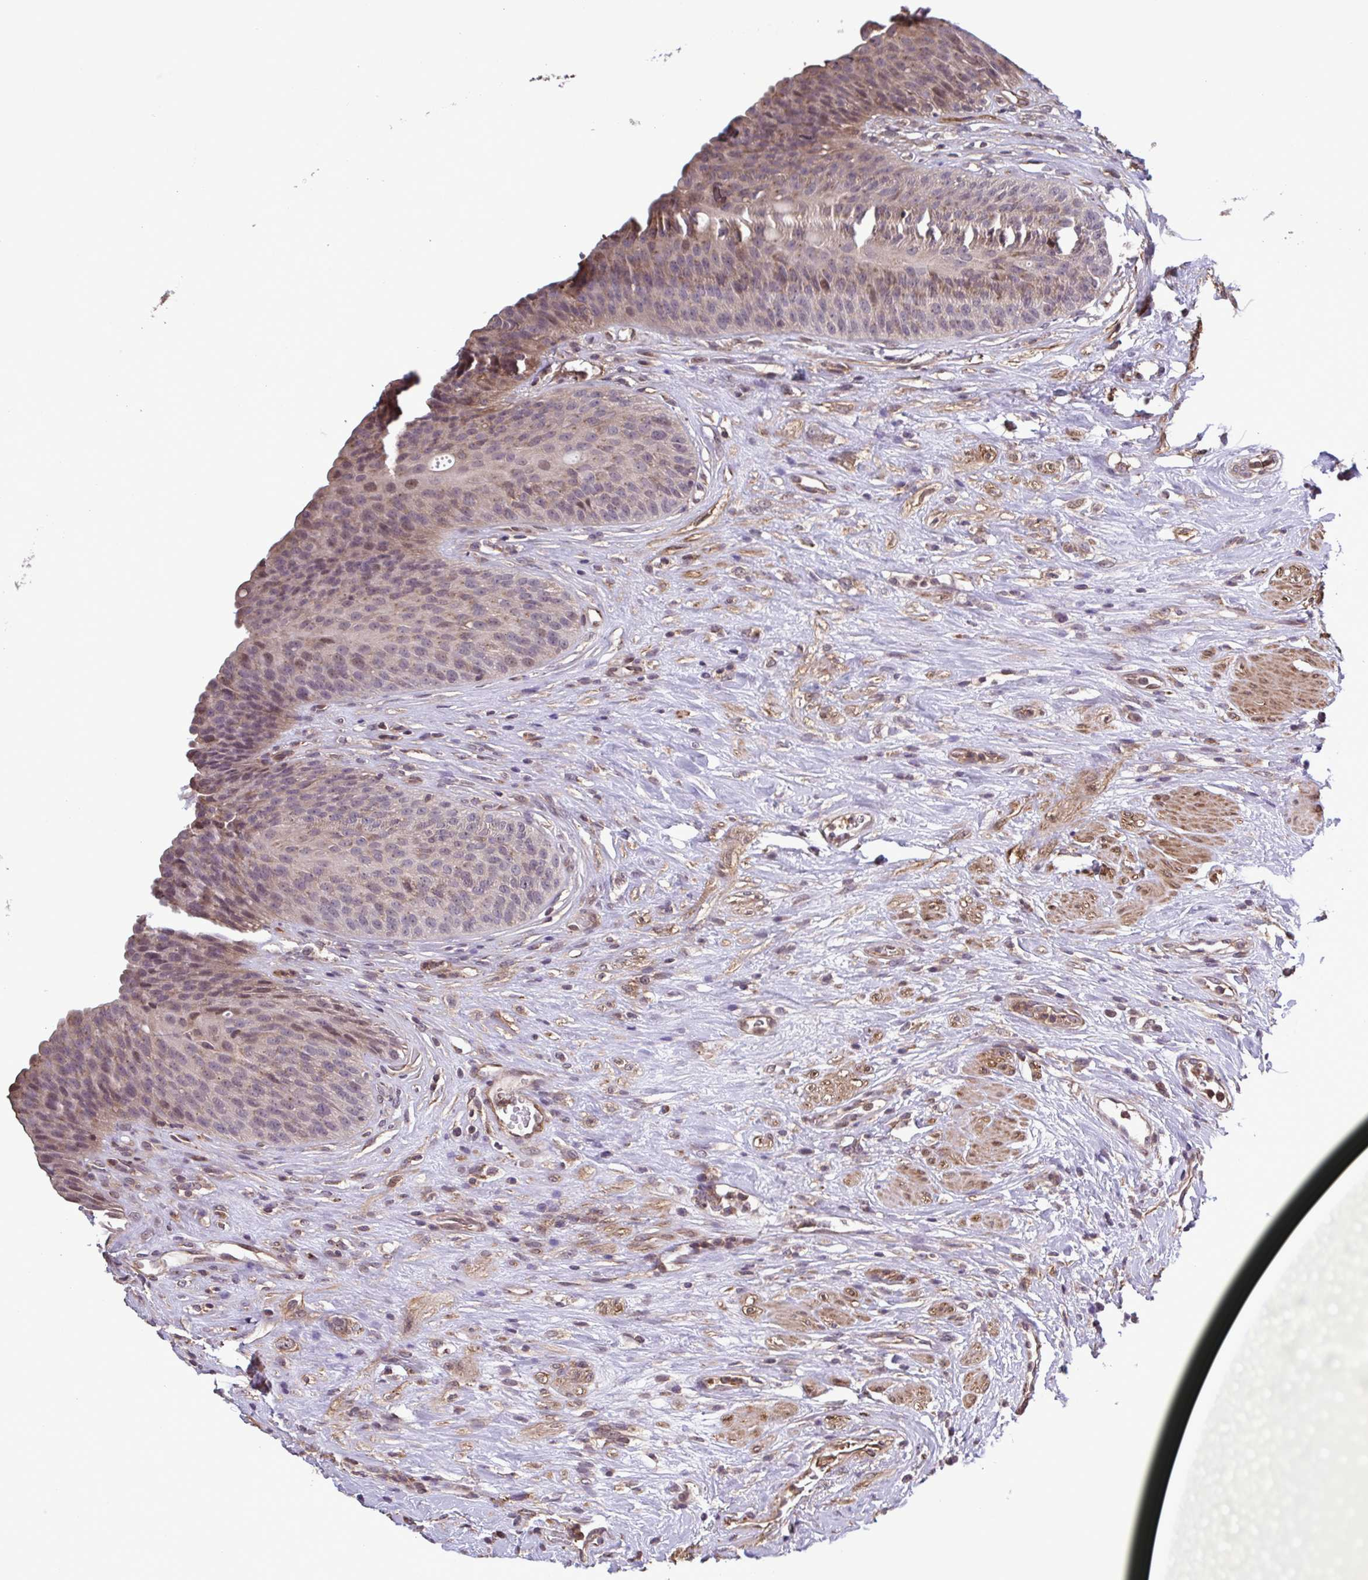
{"staining": {"intensity": "weak", "quantity": "<25%", "location": "cytoplasmic/membranous,nuclear"}, "tissue": "urinary bladder", "cell_type": "Urothelial cells", "image_type": "normal", "snomed": [{"axis": "morphology", "description": "Normal tissue, NOS"}, {"axis": "topography", "description": "Urinary bladder"}], "caption": "A histopathology image of urinary bladder stained for a protein demonstrates no brown staining in urothelial cells. Brightfield microscopy of immunohistochemistry (IHC) stained with DAB (brown) and hematoxylin (blue), captured at high magnification.", "gene": "ZNF200", "patient": {"sex": "female", "age": 56}}